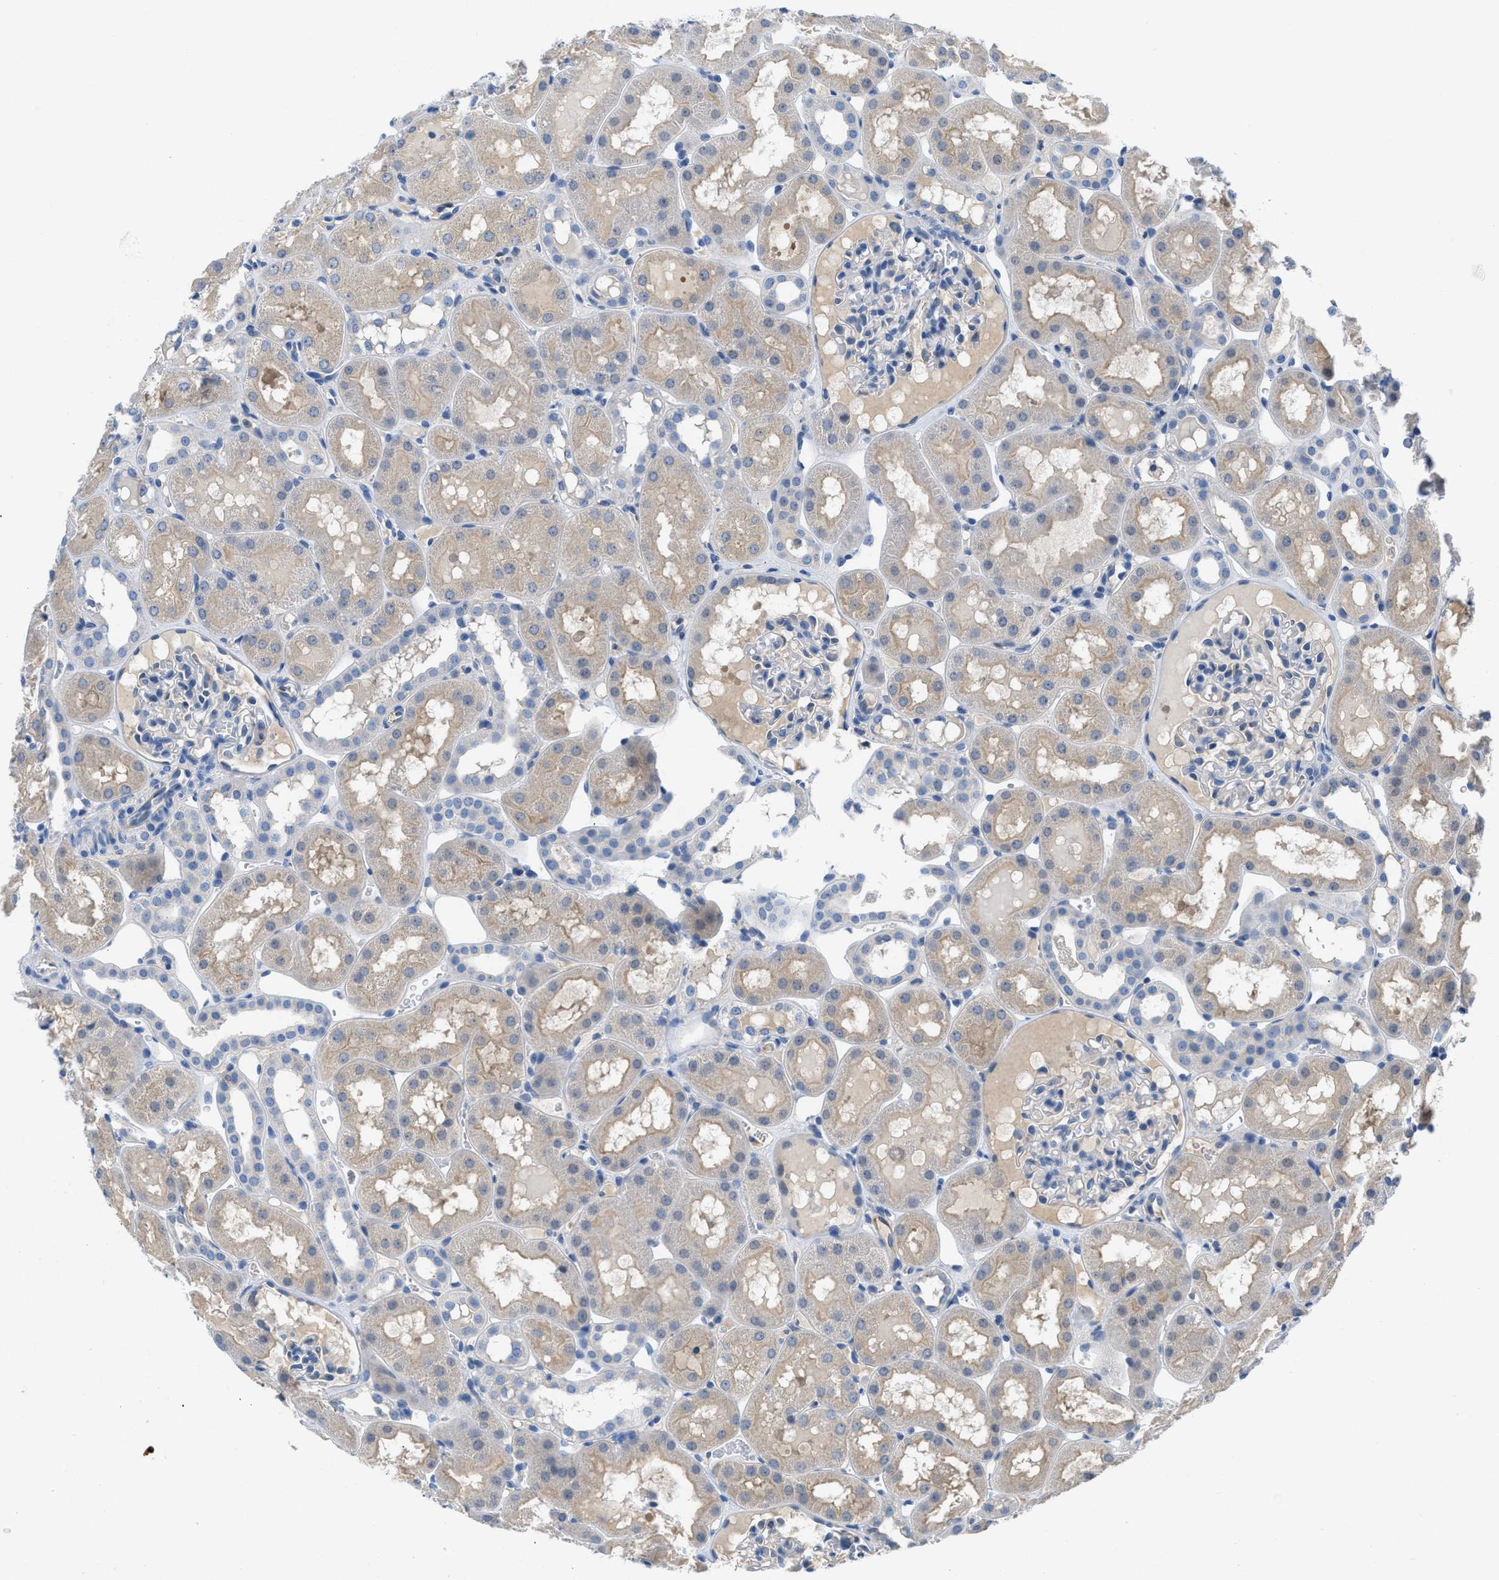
{"staining": {"intensity": "negative", "quantity": "none", "location": "none"}, "tissue": "kidney", "cell_type": "Cells in glomeruli", "image_type": "normal", "snomed": [{"axis": "morphology", "description": "Normal tissue, NOS"}, {"axis": "topography", "description": "Kidney"}, {"axis": "topography", "description": "Urinary bladder"}], "caption": "High magnification brightfield microscopy of normal kidney stained with DAB (3,3'-diaminobenzidine) (brown) and counterstained with hematoxylin (blue): cells in glomeruli show no significant staining.", "gene": "BNC2", "patient": {"sex": "male", "age": 16}}